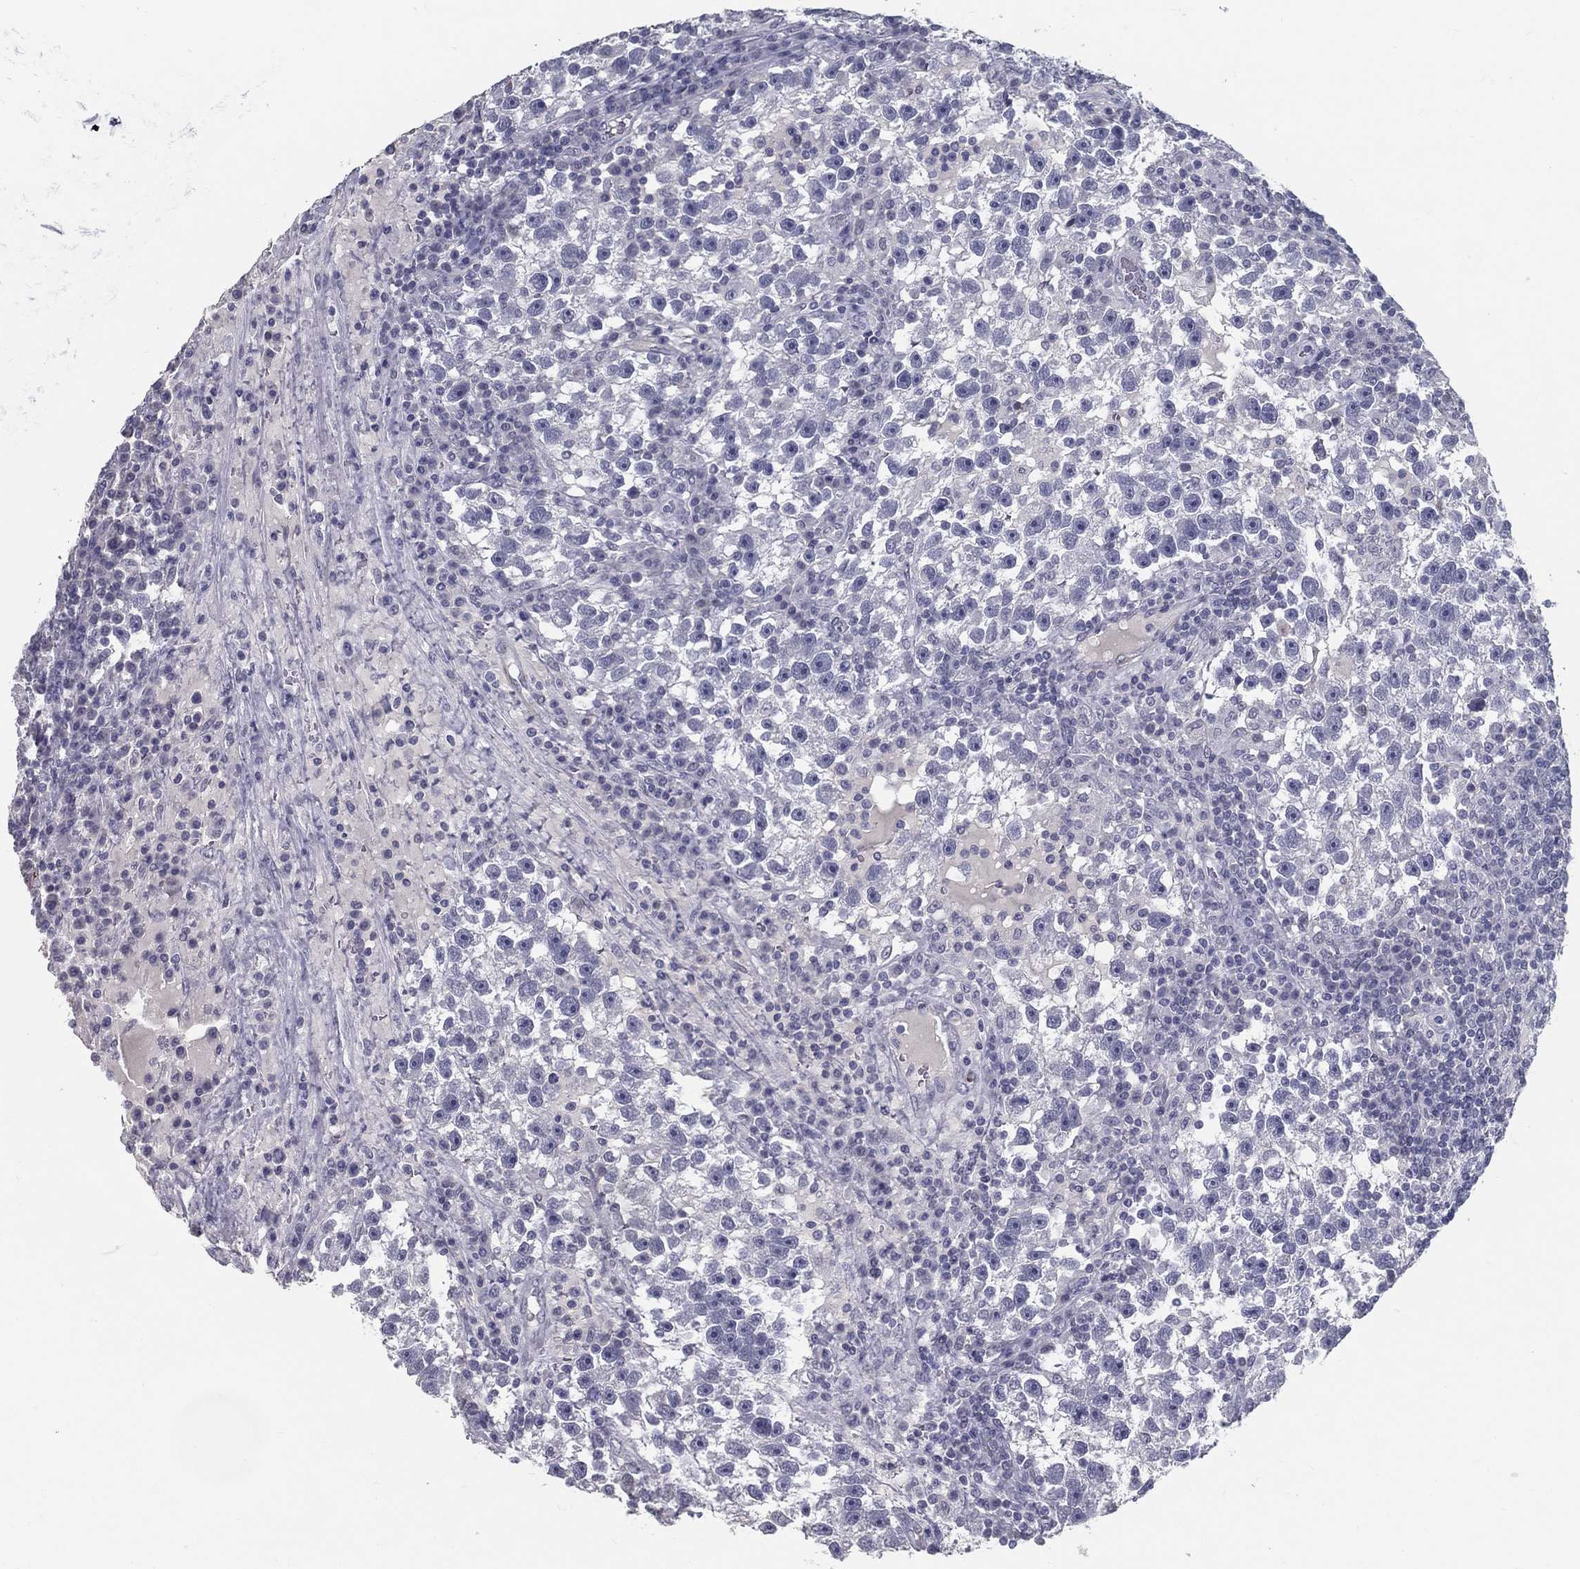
{"staining": {"intensity": "negative", "quantity": "none", "location": "none"}, "tissue": "testis cancer", "cell_type": "Tumor cells", "image_type": "cancer", "snomed": [{"axis": "morphology", "description": "Seminoma, NOS"}, {"axis": "topography", "description": "Testis"}], "caption": "DAB immunohistochemical staining of human testis cancer (seminoma) demonstrates no significant expression in tumor cells.", "gene": "ACE2", "patient": {"sex": "male", "age": 47}}